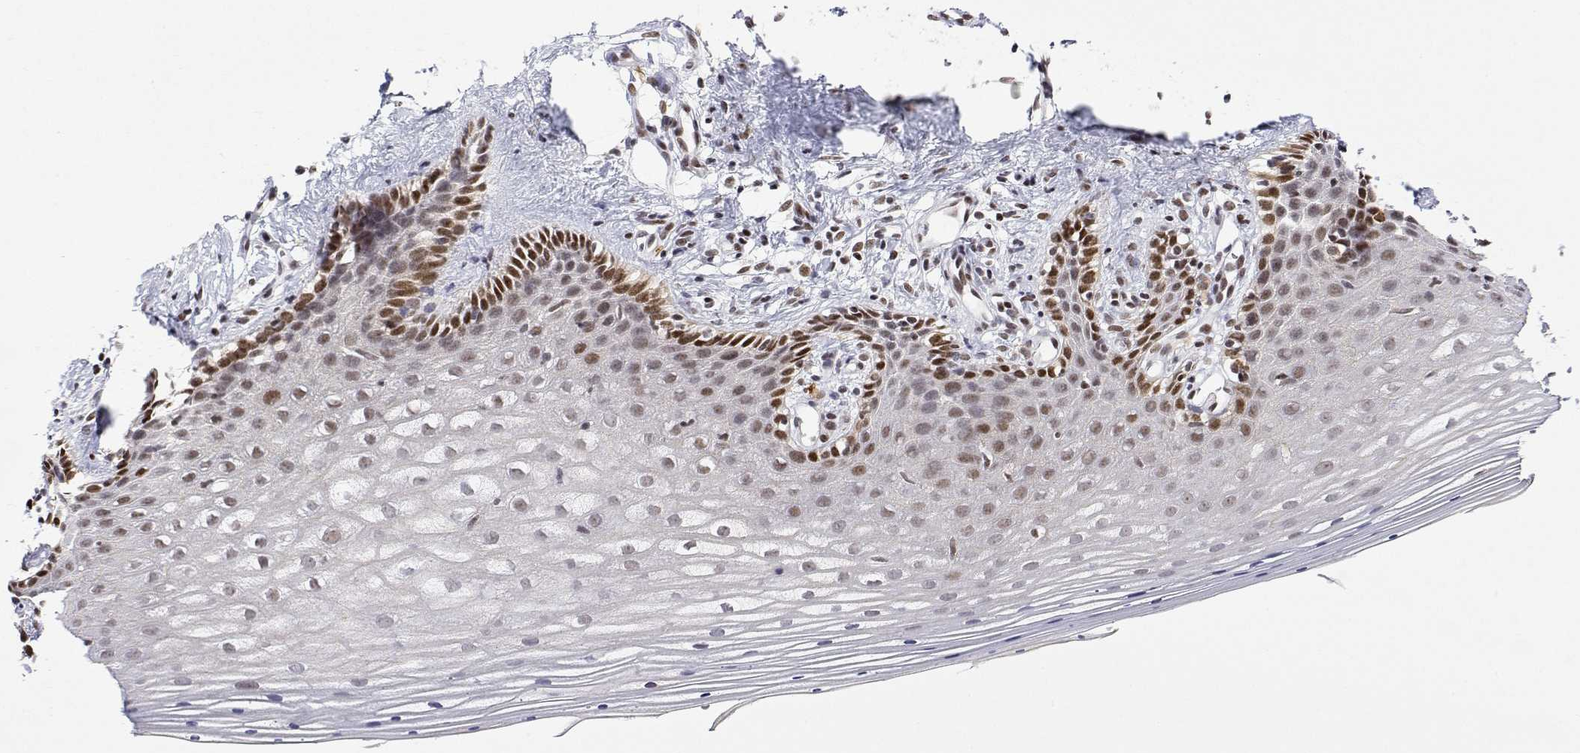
{"staining": {"intensity": "moderate", "quantity": "25%-75%", "location": "nuclear"}, "tissue": "vagina", "cell_type": "Squamous epithelial cells", "image_type": "normal", "snomed": [{"axis": "morphology", "description": "Normal tissue, NOS"}, {"axis": "topography", "description": "Vagina"}], "caption": "Immunohistochemistry (IHC) photomicrograph of normal vagina: vagina stained using immunohistochemistry demonstrates medium levels of moderate protein expression localized specifically in the nuclear of squamous epithelial cells, appearing as a nuclear brown color.", "gene": "XPC", "patient": {"sex": "female", "age": 42}}